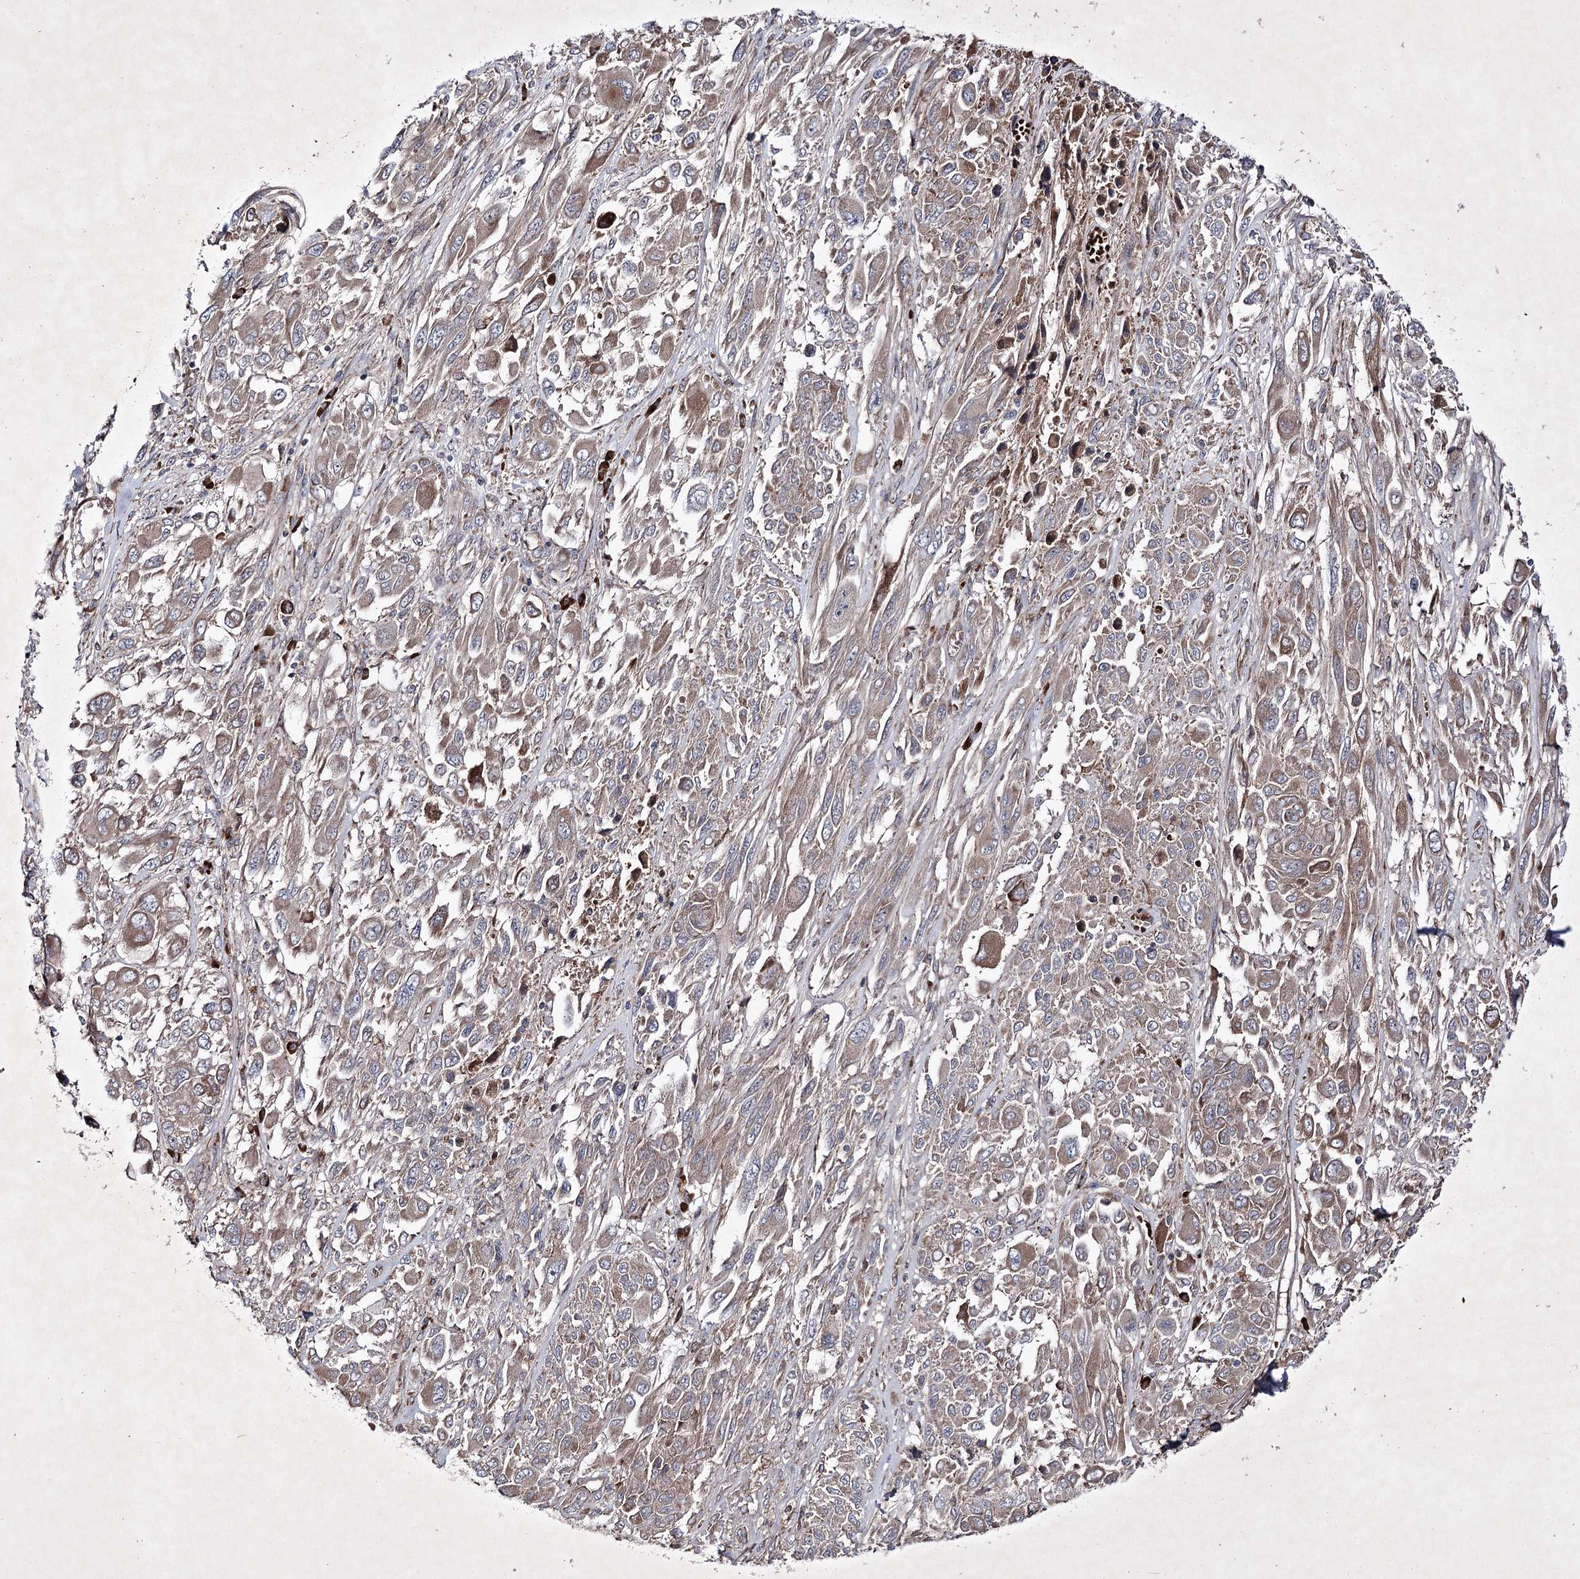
{"staining": {"intensity": "weak", "quantity": ">75%", "location": "cytoplasmic/membranous"}, "tissue": "melanoma", "cell_type": "Tumor cells", "image_type": "cancer", "snomed": [{"axis": "morphology", "description": "Malignant melanoma, NOS"}, {"axis": "topography", "description": "Skin"}], "caption": "Protein expression analysis of human melanoma reveals weak cytoplasmic/membranous expression in about >75% of tumor cells.", "gene": "ALG9", "patient": {"sex": "female", "age": 91}}